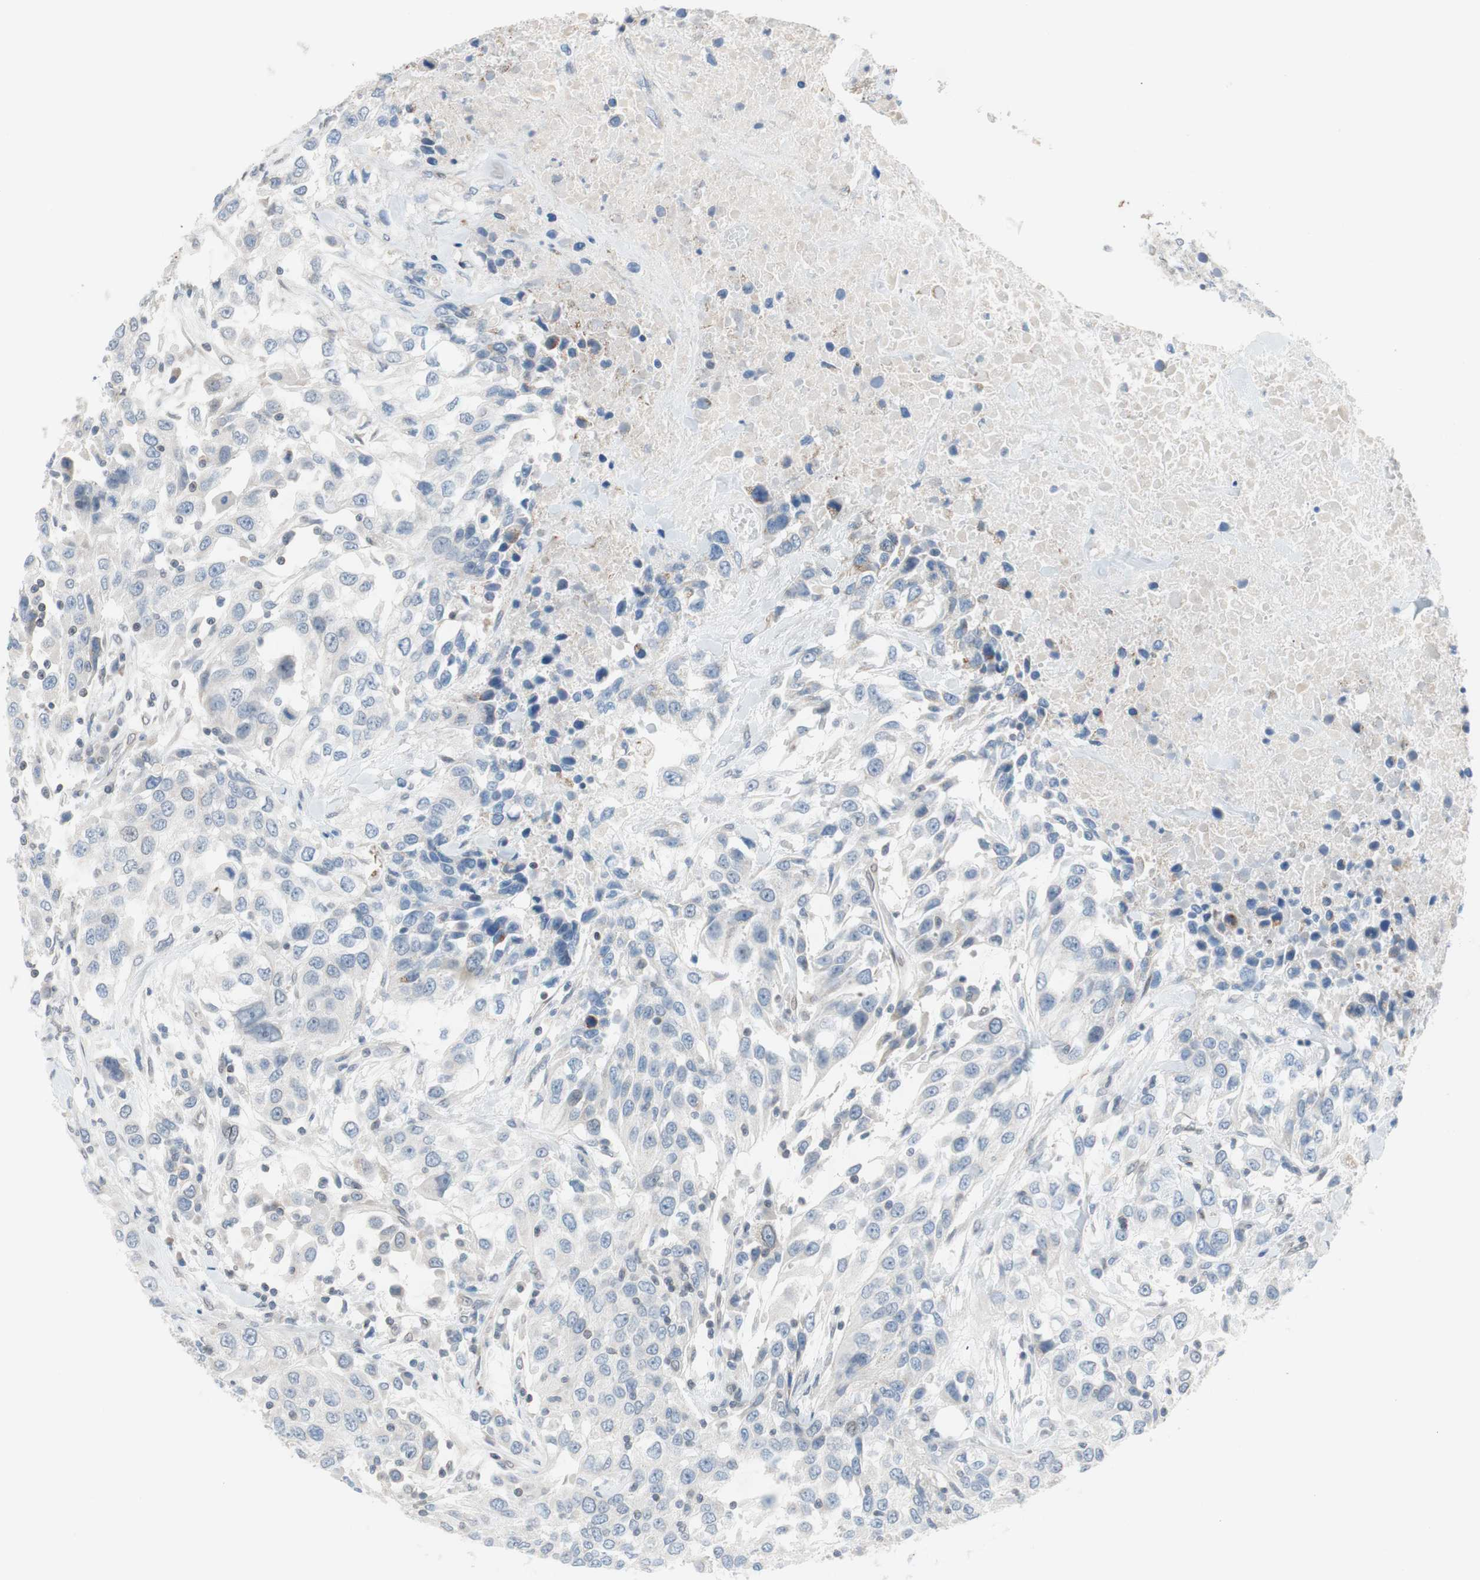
{"staining": {"intensity": "negative", "quantity": "none", "location": "none"}, "tissue": "urothelial cancer", "cell_type": "Tumor cells", "image_type": "cancer", "snomed": [{"axis": "morphology", "description": "Urothelial carcinoma, High grade"}, {"axis": "topography", "description": "Urinary bladder"}], "caption": "This is an immunohistochemistry (IHC) image of urothelial cancer. There is no positivity in tumor cells.", "gene": "ARNT2", "patient": {"sex": "female", "age": 80}}